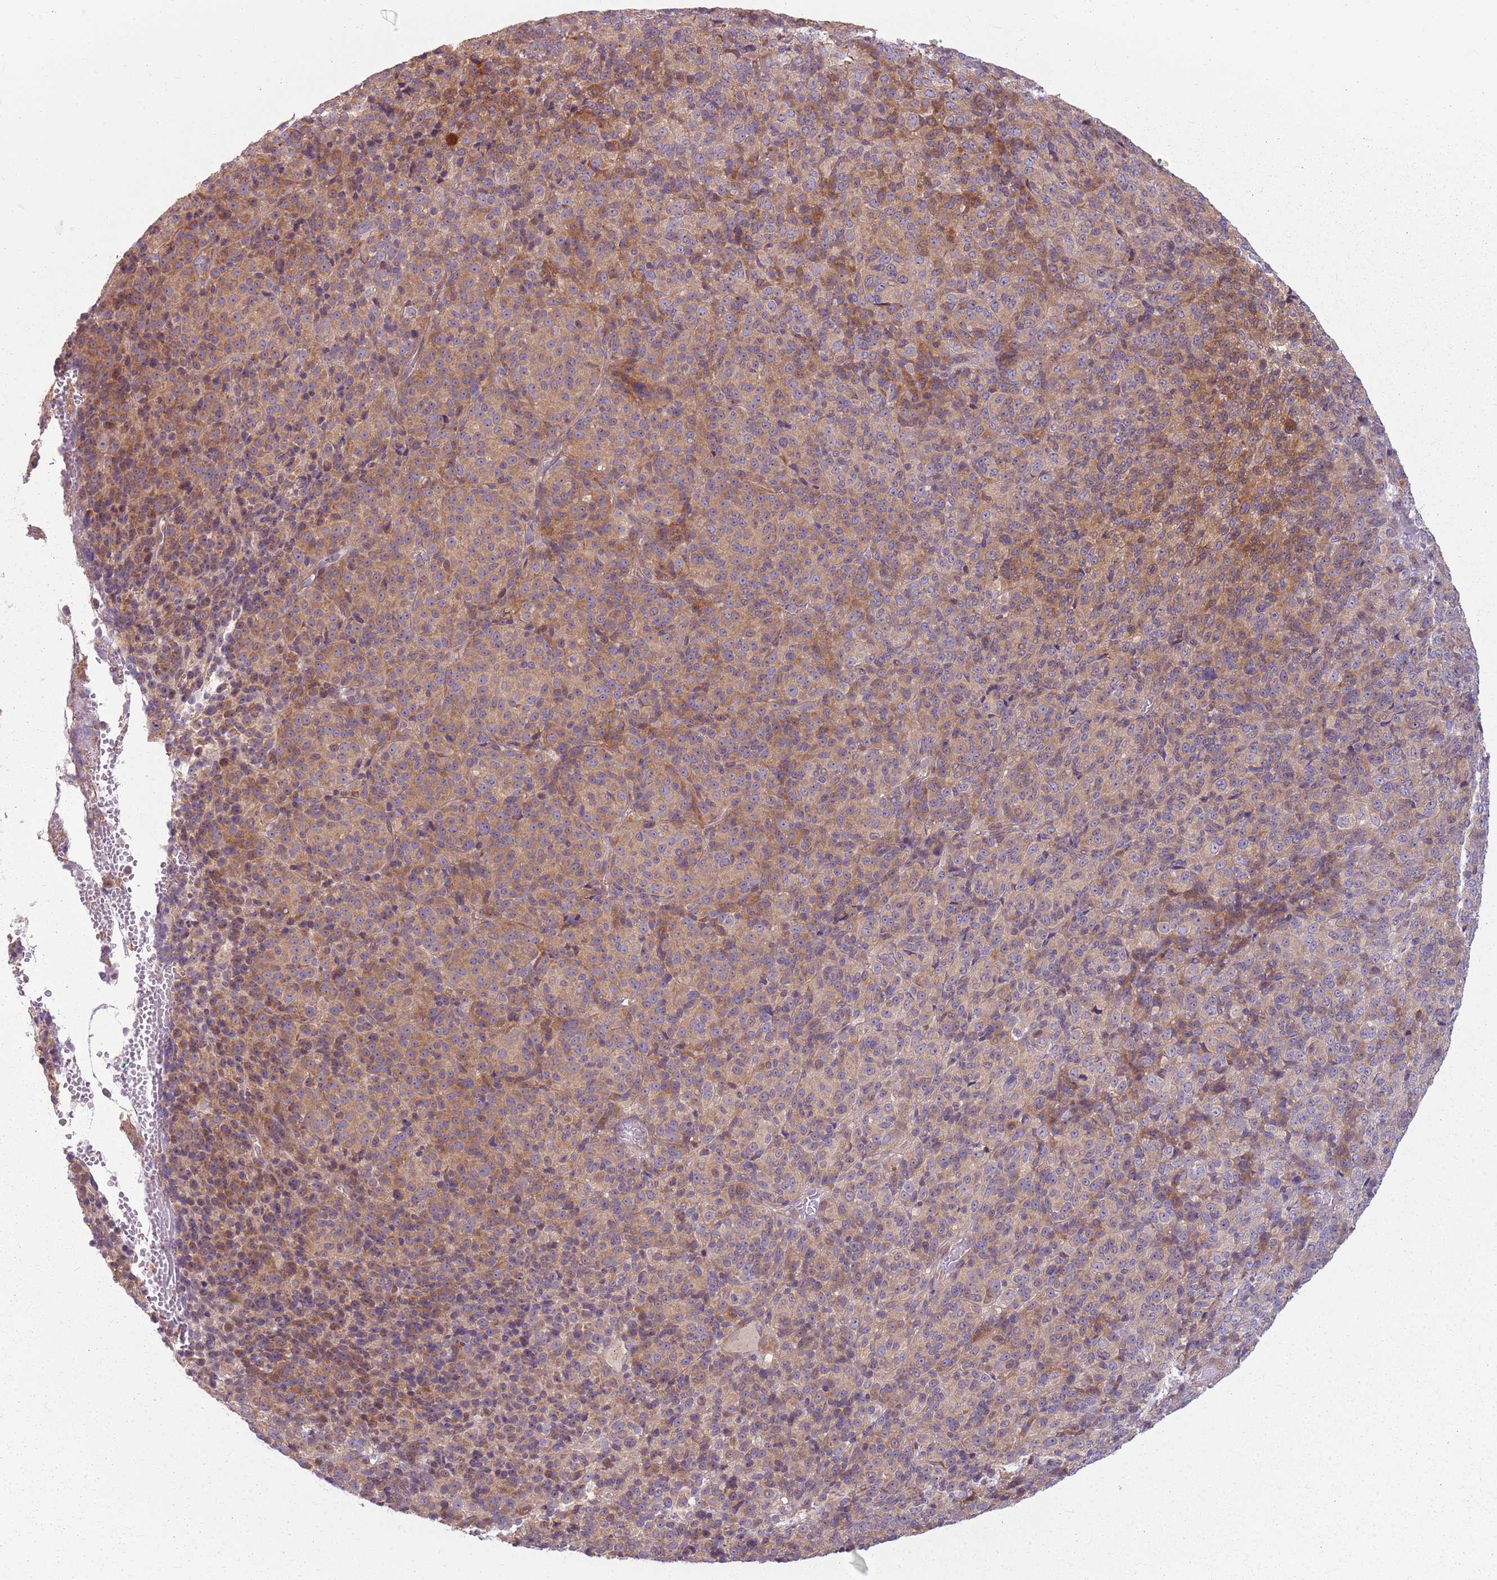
{"staining": {"intensity": "moderate", "quantity": ">75%", "location": "cytoplasmic/membranous"}, "tissue": "melanoma", "cell_type": "Tumor cells", "image_type": "cancer", "snomed": [{"axis": "morphology", "description": "Malignant melanoma, Metastatic site"}, {"axis": "topography", "description": "Brain"}], "caption": "This is an image of immunohistochemistry (IHC) staining of malignant melanoma (metastatic site), which shows moderate positivity in the cytoplasmic/membranous of tumor cells.", "gene": "RPL21", "patient": {"sex": "female", "age": 56}}